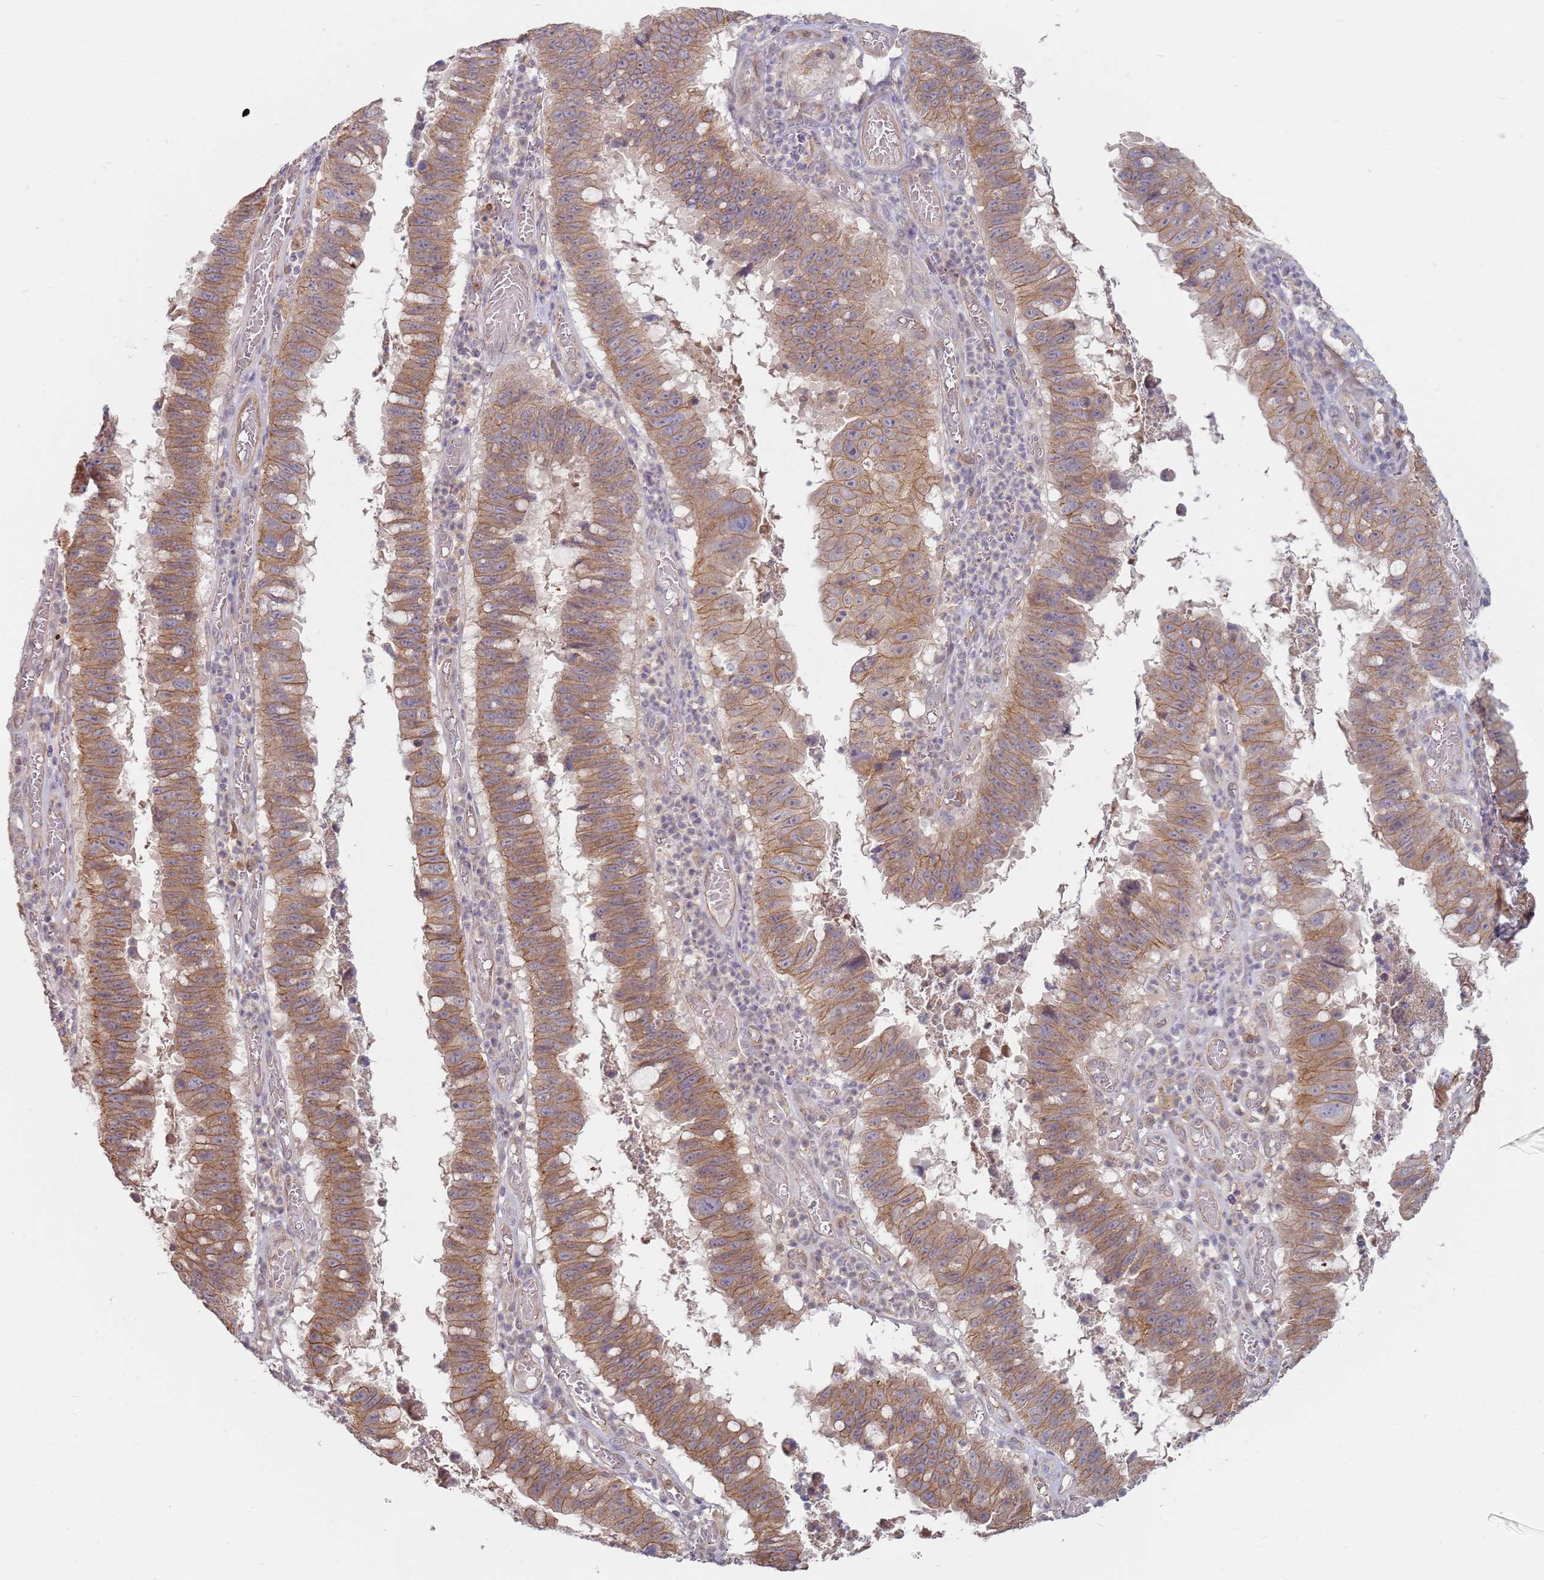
{"staining": {"intensity": "moderate", "quantity": ">75%", "location": "cytoplasmic/membranous"}, "tissue": "stomach cancer", "cell_type": "Tumor cells", "image_type": "cancer", "snomed": [{"axis": "morphology", "description": "Adenocarcinoma, NOS"}, {"axis": "topography", "description": "Stomach"}], "caption": "A brown stain shows moderate cytoplasmic/membranous positivity of a protein in human stomach adenocarcinoma tumor cells.", "gene": "MPEG1", "patient": {"sex": "male", "age": 59}}